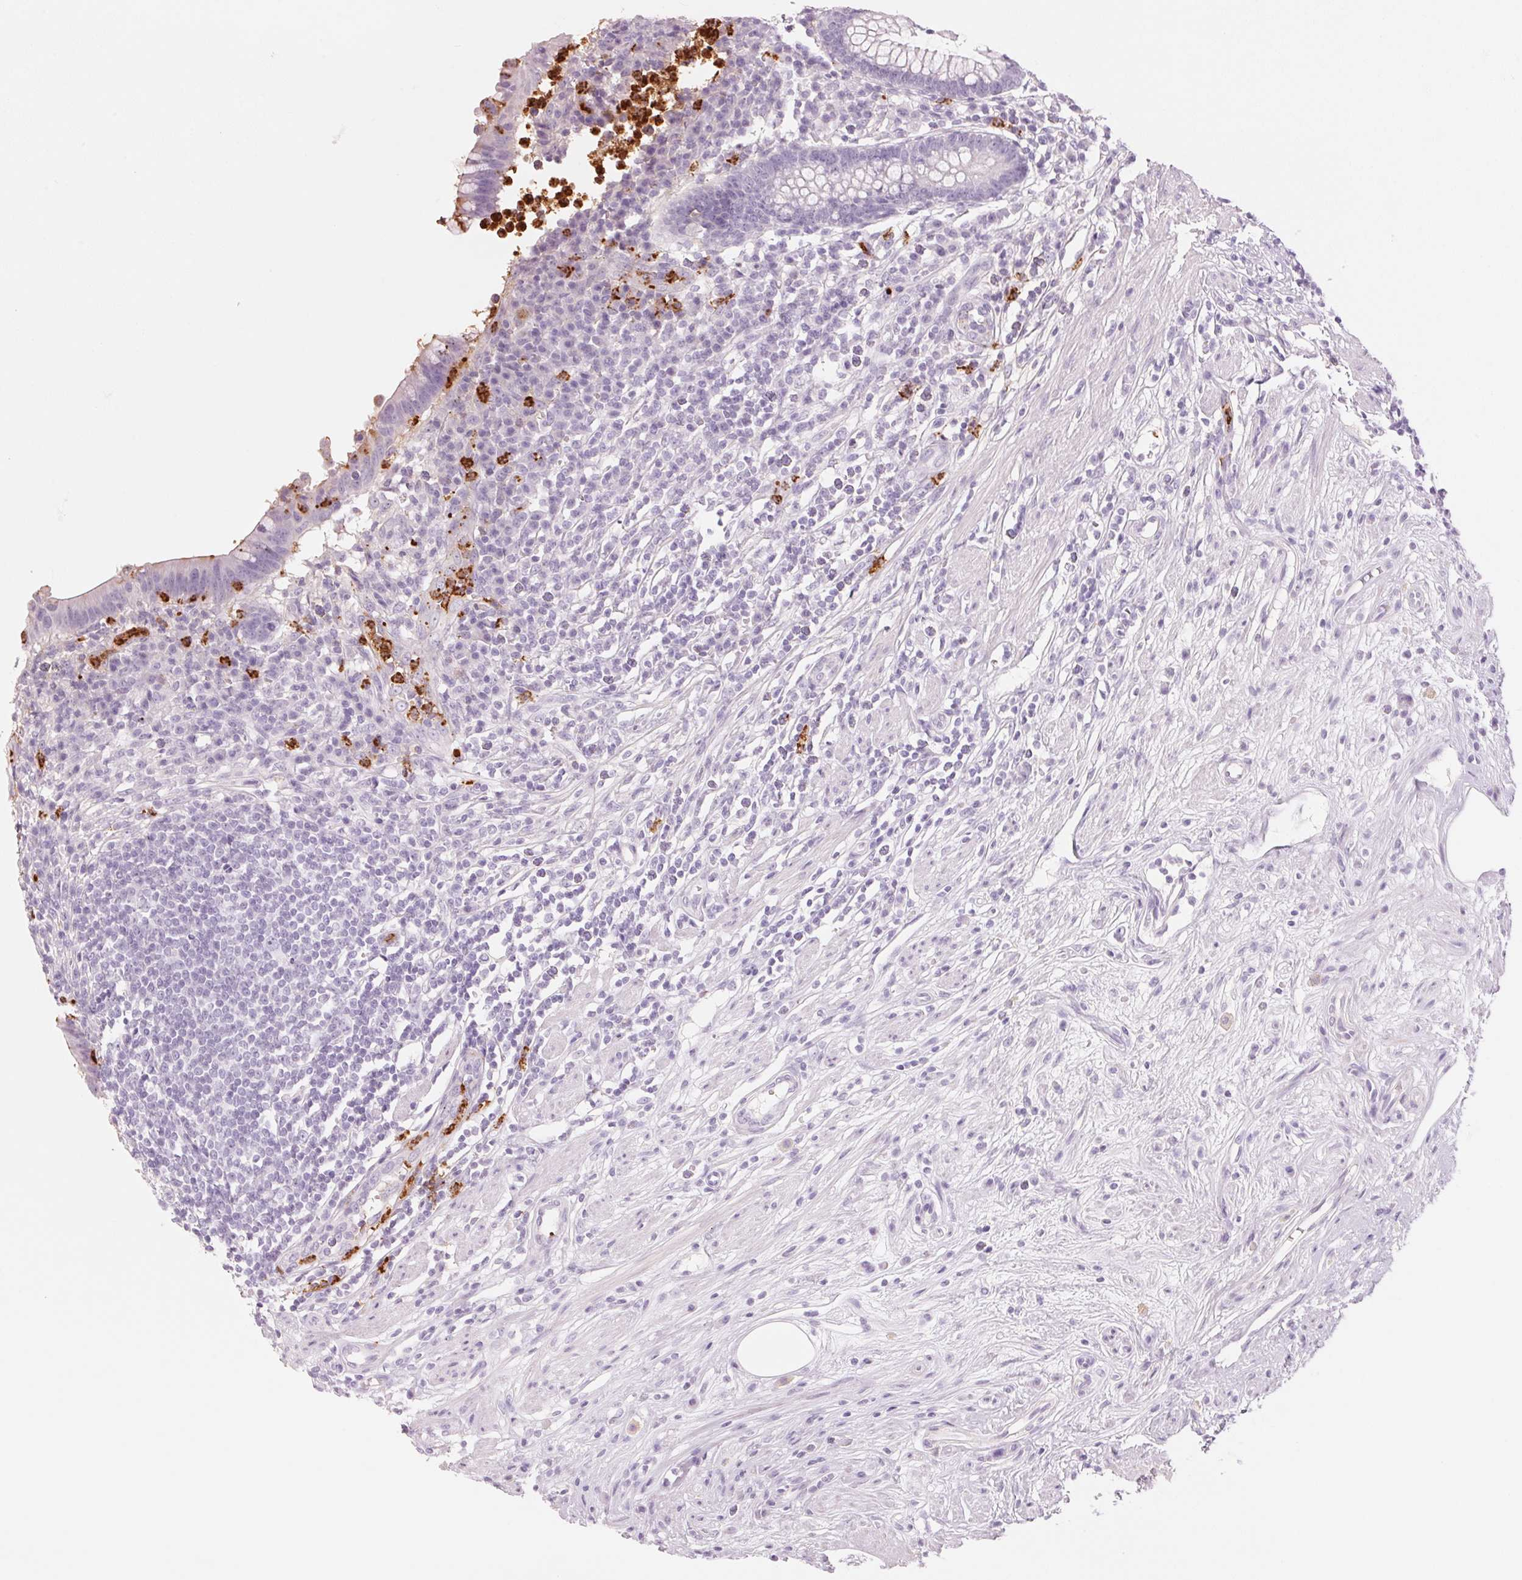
{"staining": {"intensity": "negative", "quantity": "none", "location": "none"}, "tissue": "appendix", "cell_type": "Glandular cells", "image_type": "normal", "snomed": [{"axis": "morphology", "description": "Normal tissue, NOS"}, {"axis": "topography", "description": "Appendix"}], "caption": "Immunohistochemical staining of unremarkable human appendix displays no significant expression in glandular cells.", "gene": "KLK7", "patient": {"sex": "female", "age": 56}}